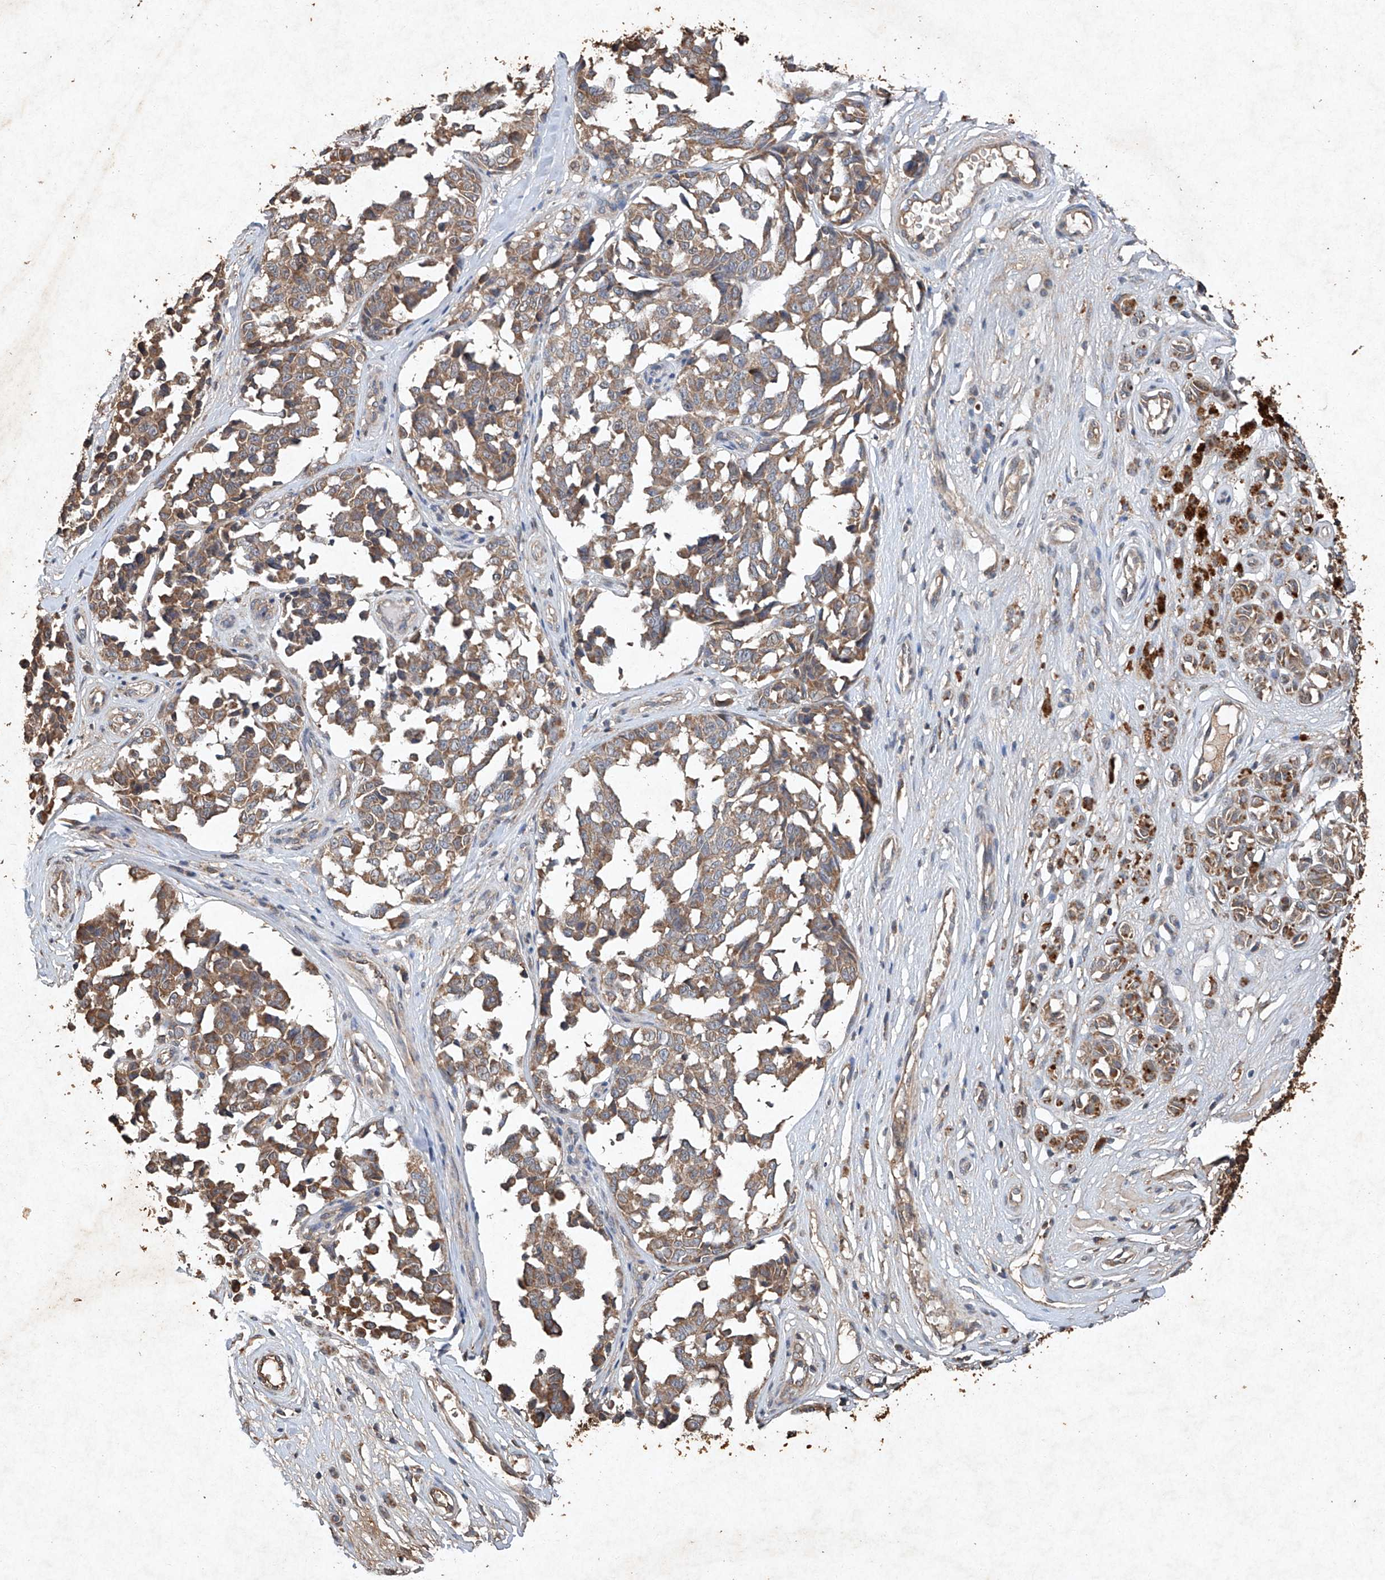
{"staining": {"intensity": "moderate", "quantity": ">75%", "location": "cytoplasmic/membranous"}, "tissue": "melanoma", "cell_type": "Tumor cells", "image_type": "cancer", "snomed": [{"axis": "morphology", "description": "Malignant melanoma, NOS"}, {"axis": "topography", "description": "Skin"}], "caption": "IHC (DAB) staining of malignant melanoma shows moderate cytoplasmic/membranous protein positivity in about >75% of tumor cells.", "gene": "STK3", "patient": {"sex": "female", "age": 64}}